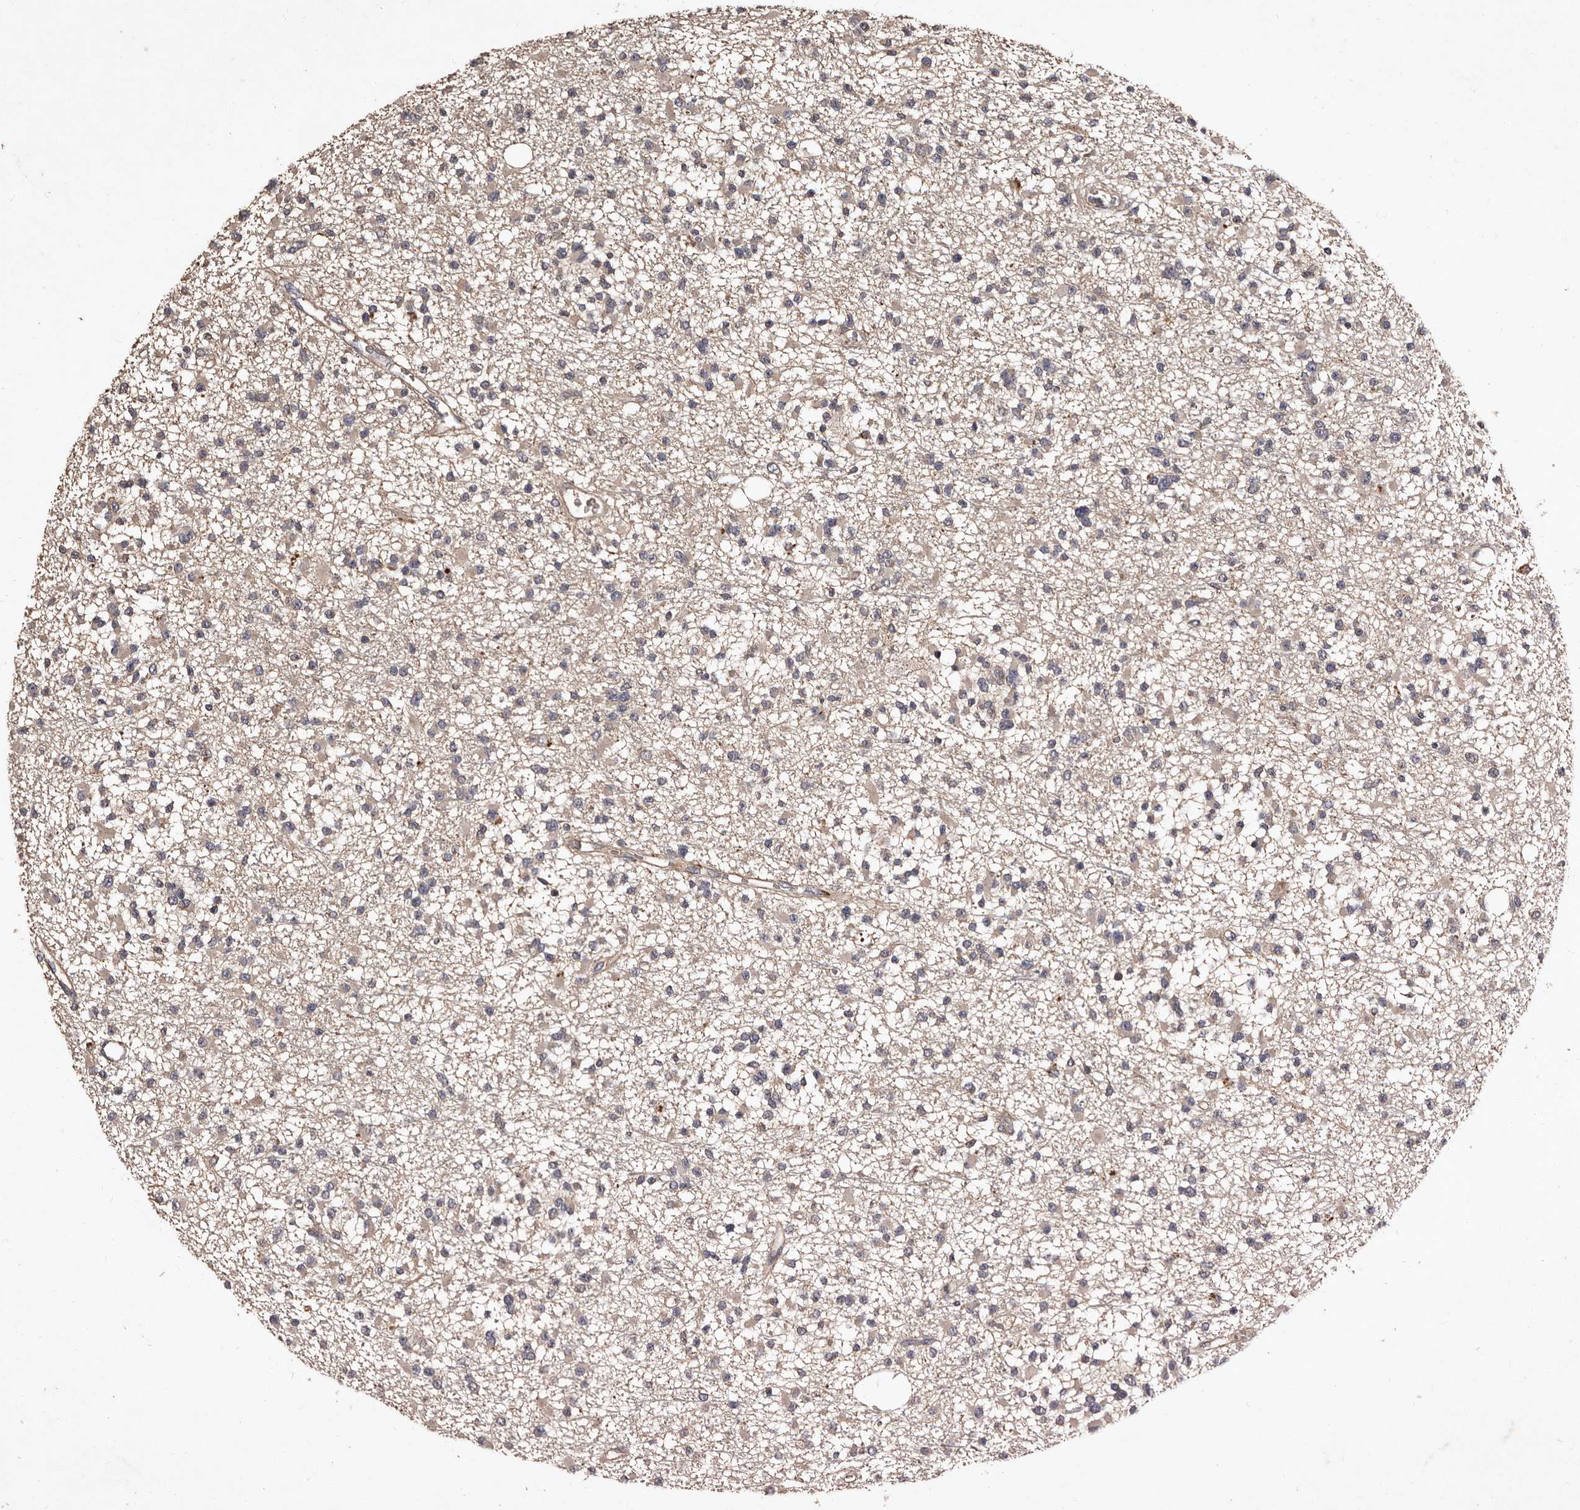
{"staining": {"intensity": "weak", "quantity": "<25%", "location": "cytoplasmic/membranous"}, "tissue": "glioma", "cell_type": "Tumor cells", "image_type": "cancer", "snomed": [{"axis": "morphology", "description": "Glioma, malignant, Low grade"}, {"axis": "topography", "description": "Brain"}], "caption": "Immunohistochemistry (IHC) image of human malignant glioma (low-grade) stained for a protein (brown), which demonstrates no positivity in tumor cells. (DAB (3,3'-diaminobenzidine) immunohistochemistry visualized using brightfield microscopy, high magnification).", "gene": "PRKD3", "patient": {"sex": "female", "age": 22}}